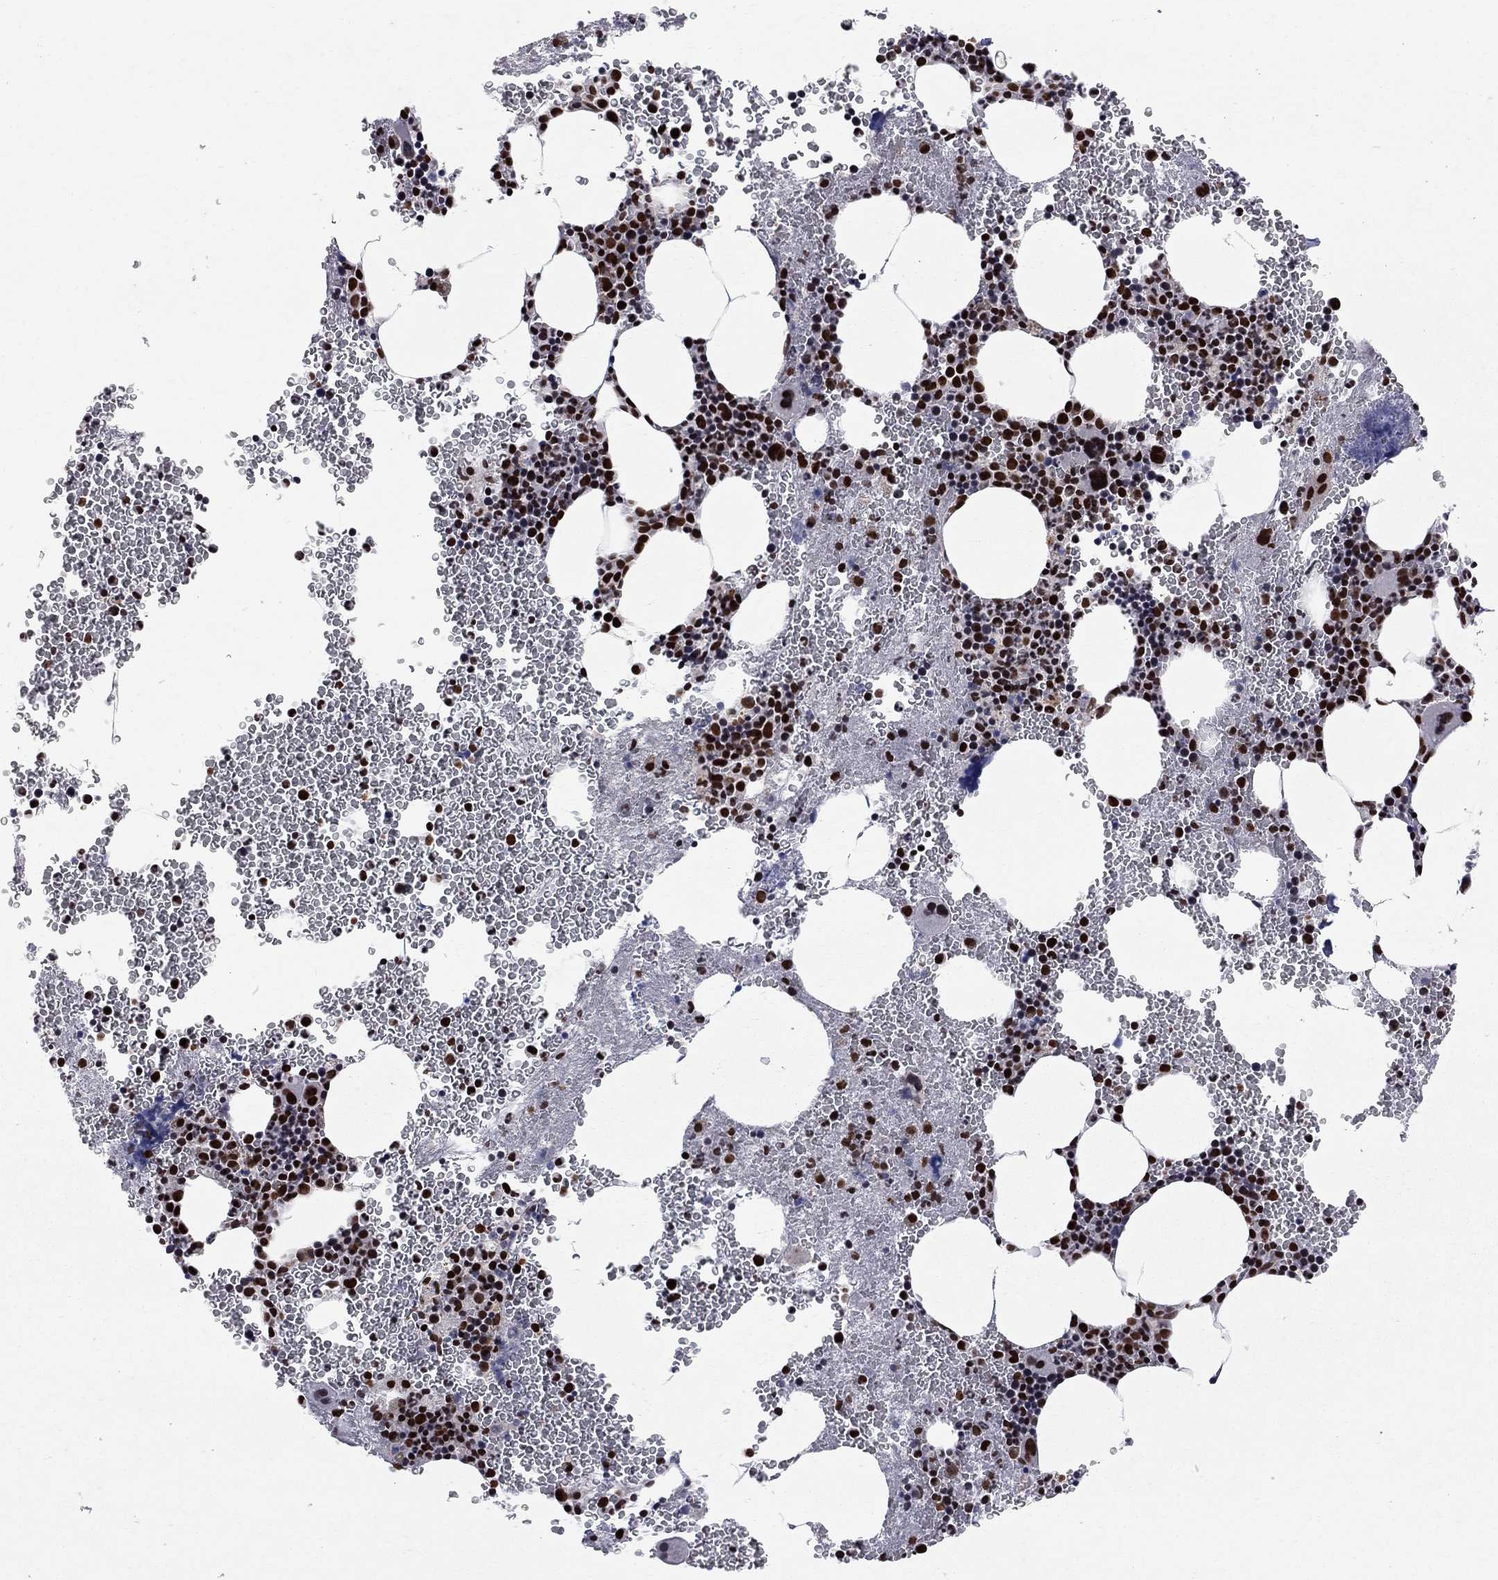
{"staining": {"intensity": "strong", "quantity": "25%-75%", "location": "nuclear"}, "tissue": "bone marrow", "cell_type": "Hematopoietic cells", "image_type": "normal", "snomed": [{"axis": "morphology", "description": "Normal tissue, NOS"}, {"axis": "topography", "description": "Bone marrow"}], "caption": "Bone marrow stained for a protein demonstrates strong nuclear positivity in hematopoietic cells. The staining is performed using DAB brown chromogen to label protein expression. The nuclei are counter-stained blue using hematoxylin.", "gene": "SAP30L", "patient": {"sex": "male", "age": 50}}